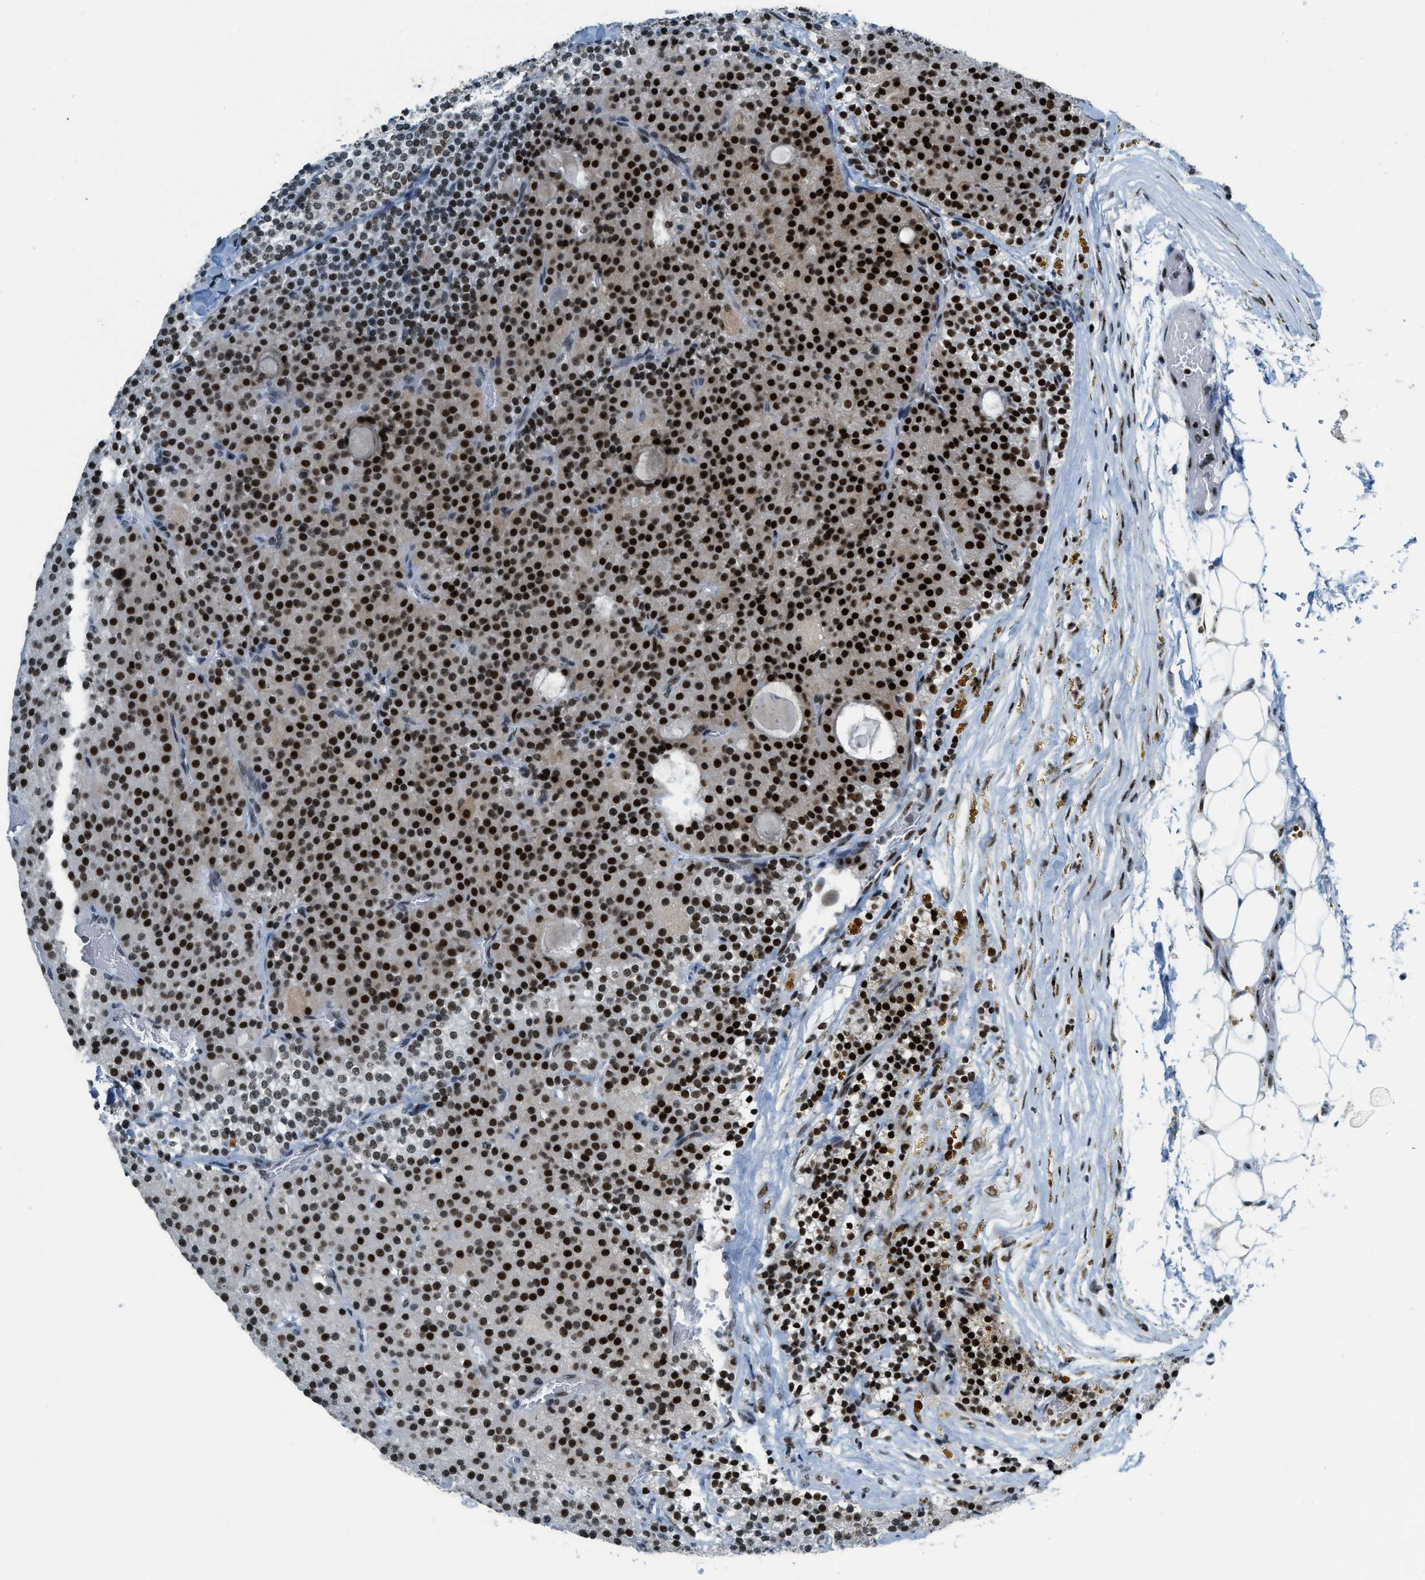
{"staining": {"intensity": "strong", "quantity": ">75%", "location": "nuclear"}, "tissue": "parathyroid gland", "cell_type": "Glandular cells", "image_type": "normal", "snomed": [{"axis": "morphology", "description": "Normal tissue, NOS"}, {"axis": "morphology", "description": "Adenoma, NOS"}, {"axis": "topography", "description": "Parathyroid gland"}], "caption": "The immunohistochemical stain labels strong nuclear staining in glandular cells of unremarkable parathyroid gland. The staining was performed using DAB (3,3'-diaminobenzidine), with brown indicating positive protein expression. Nuclei are stained blue with hematoxylin.", "gene": "URB1", "patient": {"sex": "male", "age": 75}}